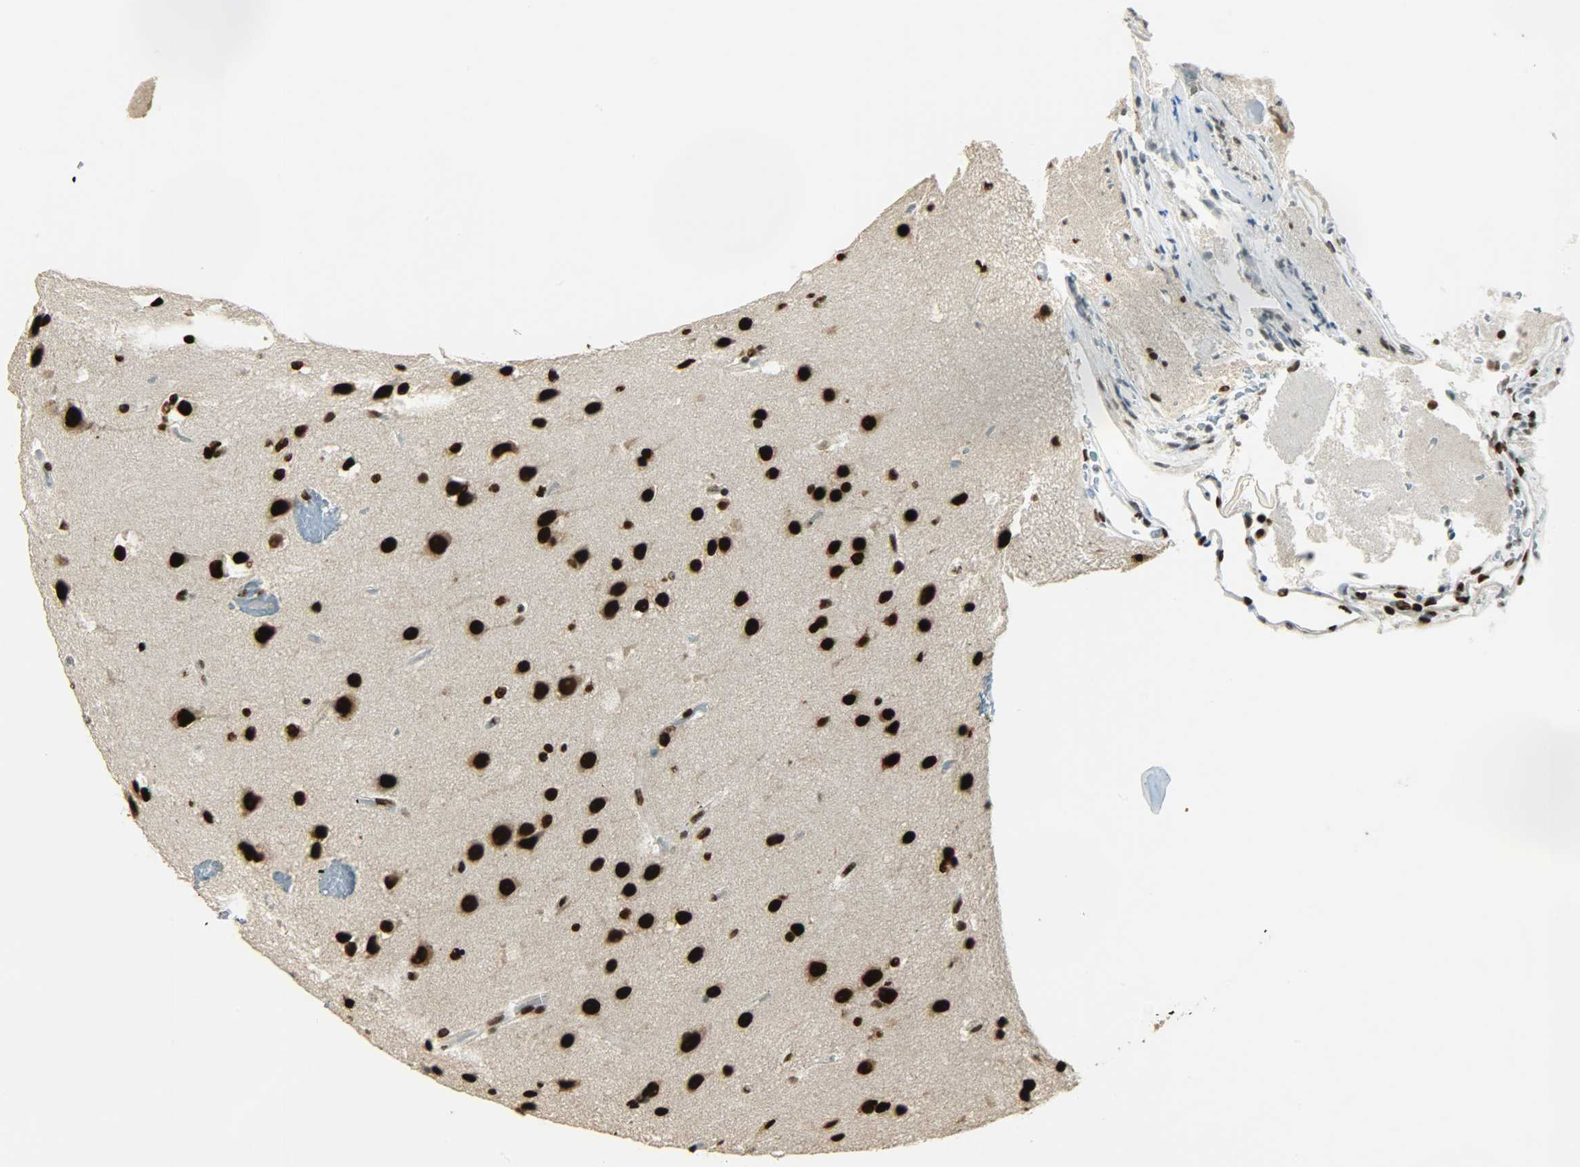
{"staining": {"intensity": "strong", "quantity": ">75%", "location": "nuclear"}, "tissue": "glioma", "cell_type": "Tumor cells", "image_type": "cancer", "snomed": [{"axis": "morphology", "description": "Glioma, malignant, Low grade"}, {"axis": "topography", "description": "Cerebral cortex"}], "caption": "The image exhibits a brown stain indicating the presence of a protein in the nuclear of tumor cells in glioma. The staining is performed using DAB brown chromogen to label protein expression. The nuclei are counter-stained blue using hematoxylin.", "gene": "MYEF2", "patient": {"sex": "female", "age": 47}}